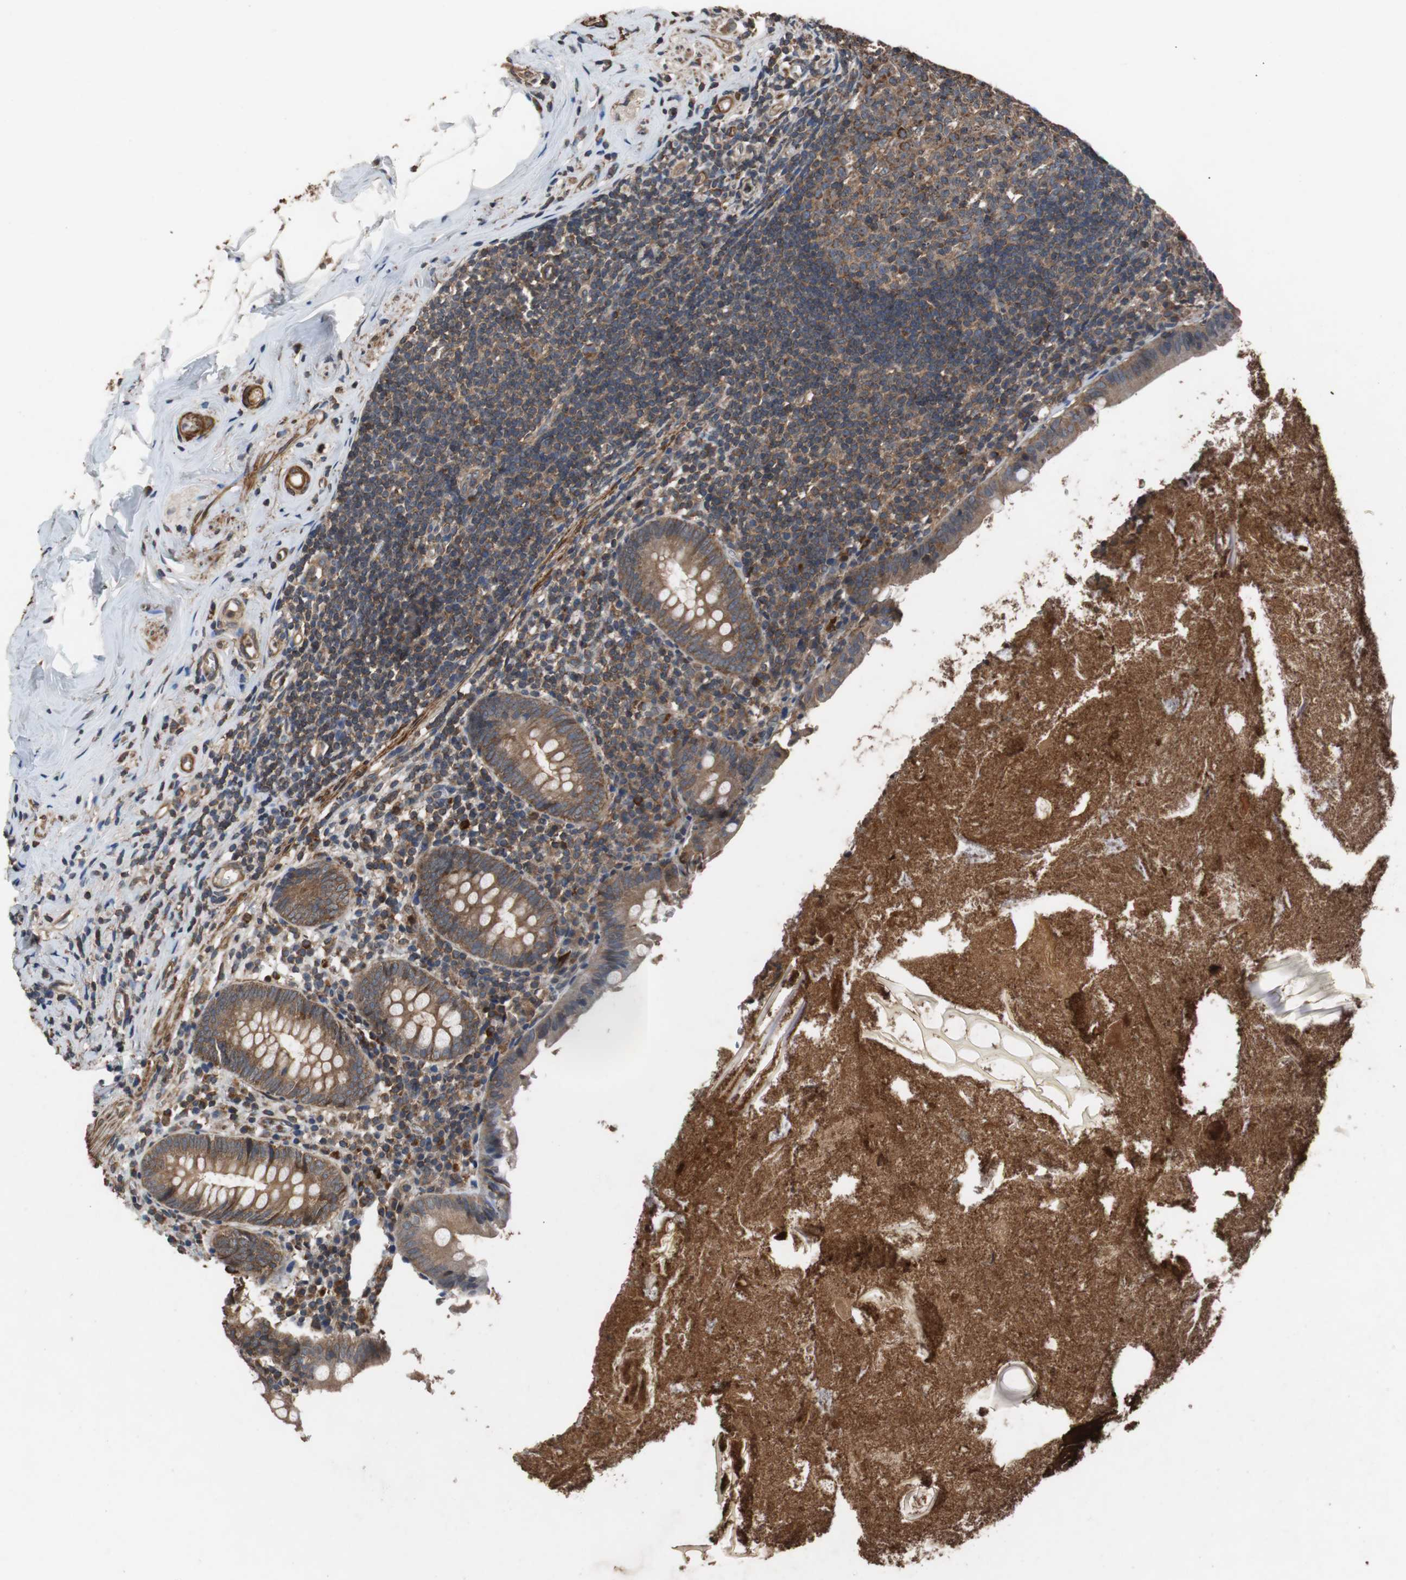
{"staining": {"intensity": "moderate", "quantity": ">75%", "location": "cytoplasmic/membranous"}, "tissue": "appendix", "cell_type": "Glandular cells", "image_type": "normal", "snomed": [{"axis": "morphology", "description": "Normal tissue, NOS"}, {"axis": "topography", "description": "Appendix"}], "caption": "This image reveals IHC staining of benign appendix, with medium moderate cytoplasmic/membranous staining in about >75% of glandular cells.", "gene": "PITRM1", "patient": {"sex": "male", "age": 52}}